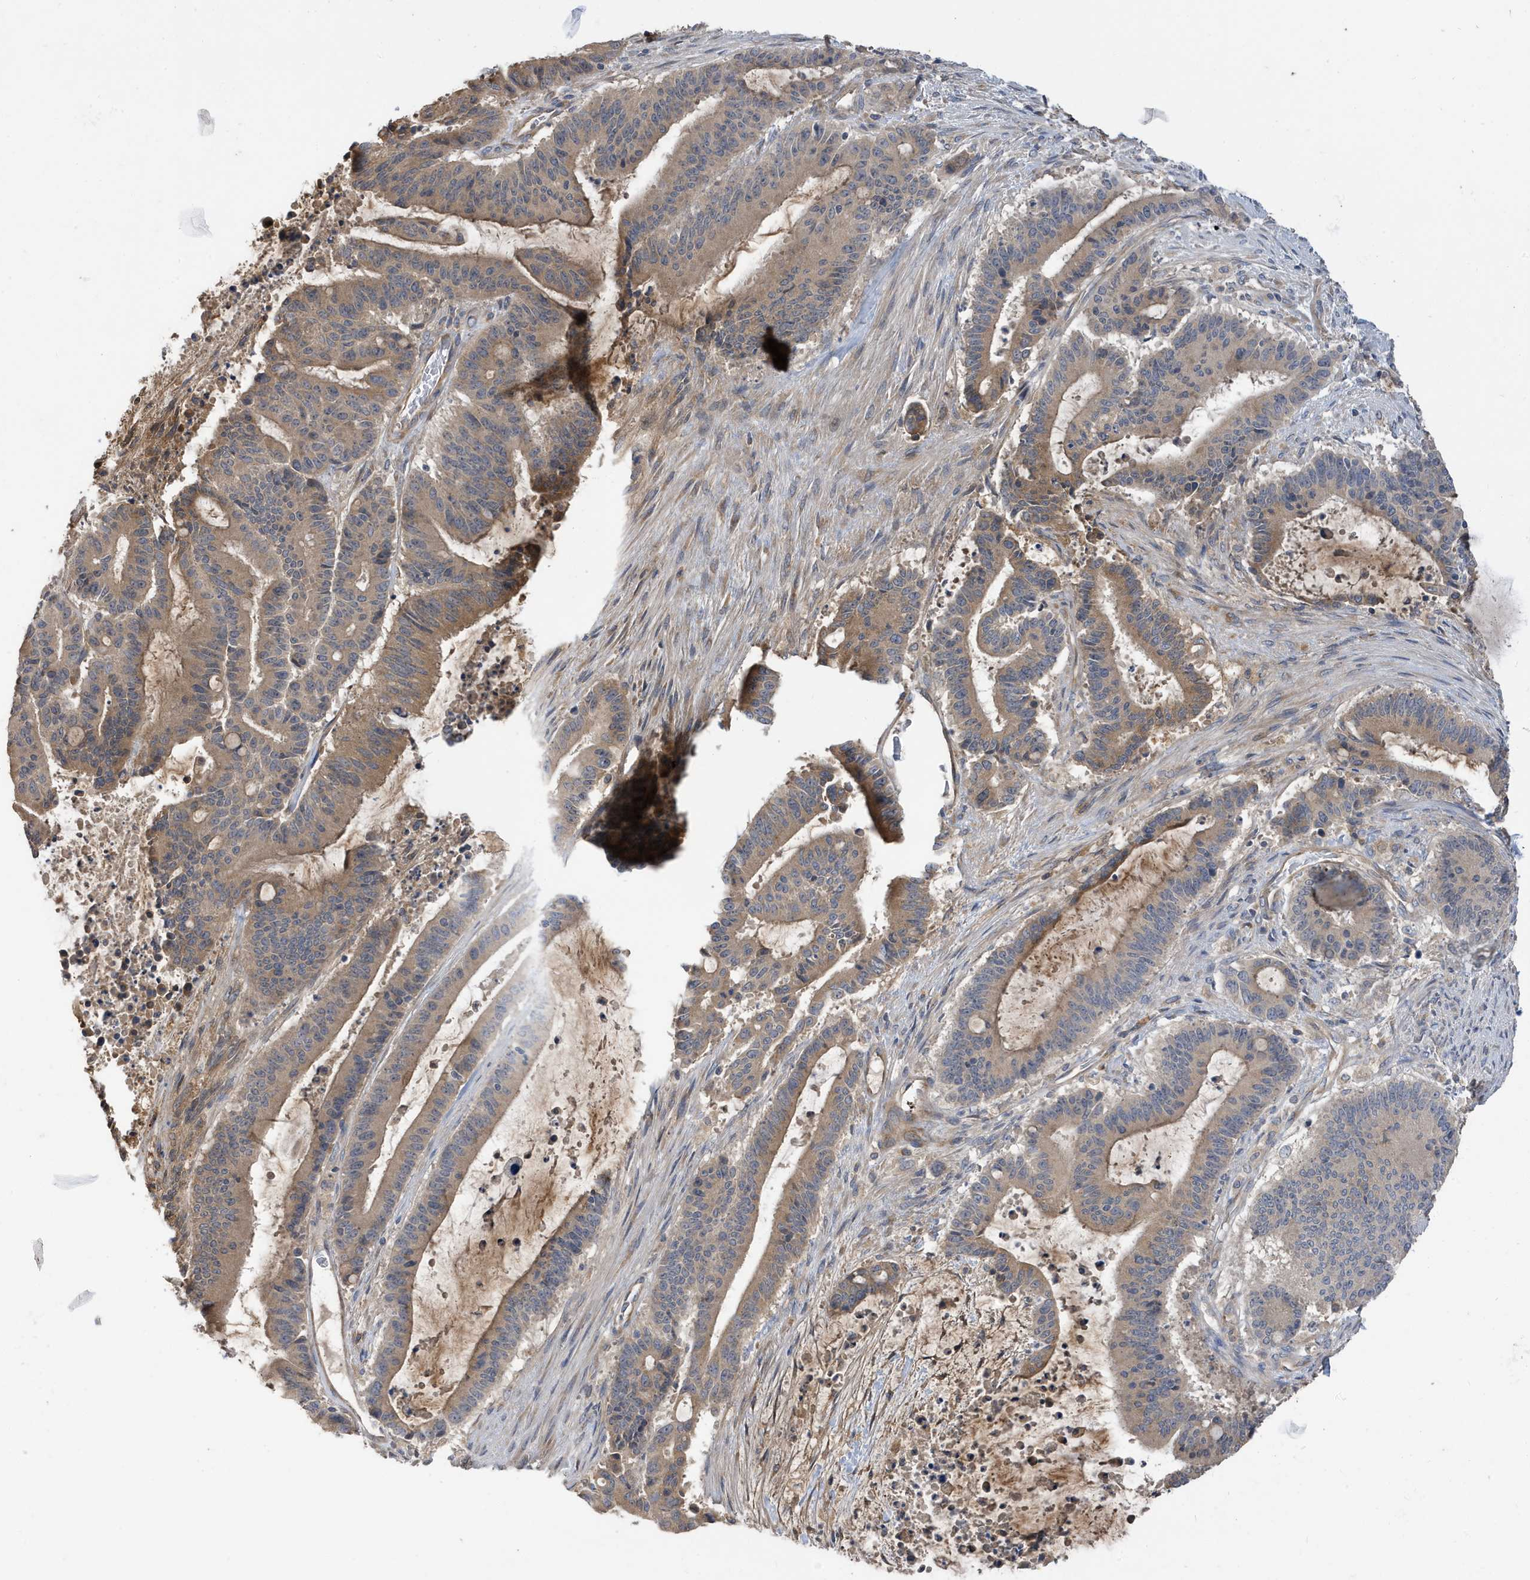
{"staining": {"intensity": "weak", "quantity": "25%-75%", "location": "cytoplasmic/membranous"}, "tissue": "liver cancer", "cell_type": "Tumor cells", "image_type": "cancer", "snomed": [{"axis": "morphology", "description": "Normal tissue, NOS"}, {"axis": "morphology", "description": "Cholangiocarcinoma"}, {"axis": "topography", "description": "Liver"}, {"axis": "topography", "description": "Peripheral nerve tissue"}], "caption": "Protein staining by IHC displays weak cytoplasmic/membranous expression in approximately 25%-75% of tumor cells in cholangiocarcinoma (liver).", "gene": "LAPTM4A", "patient": {"sex": "female", "age": 73}}